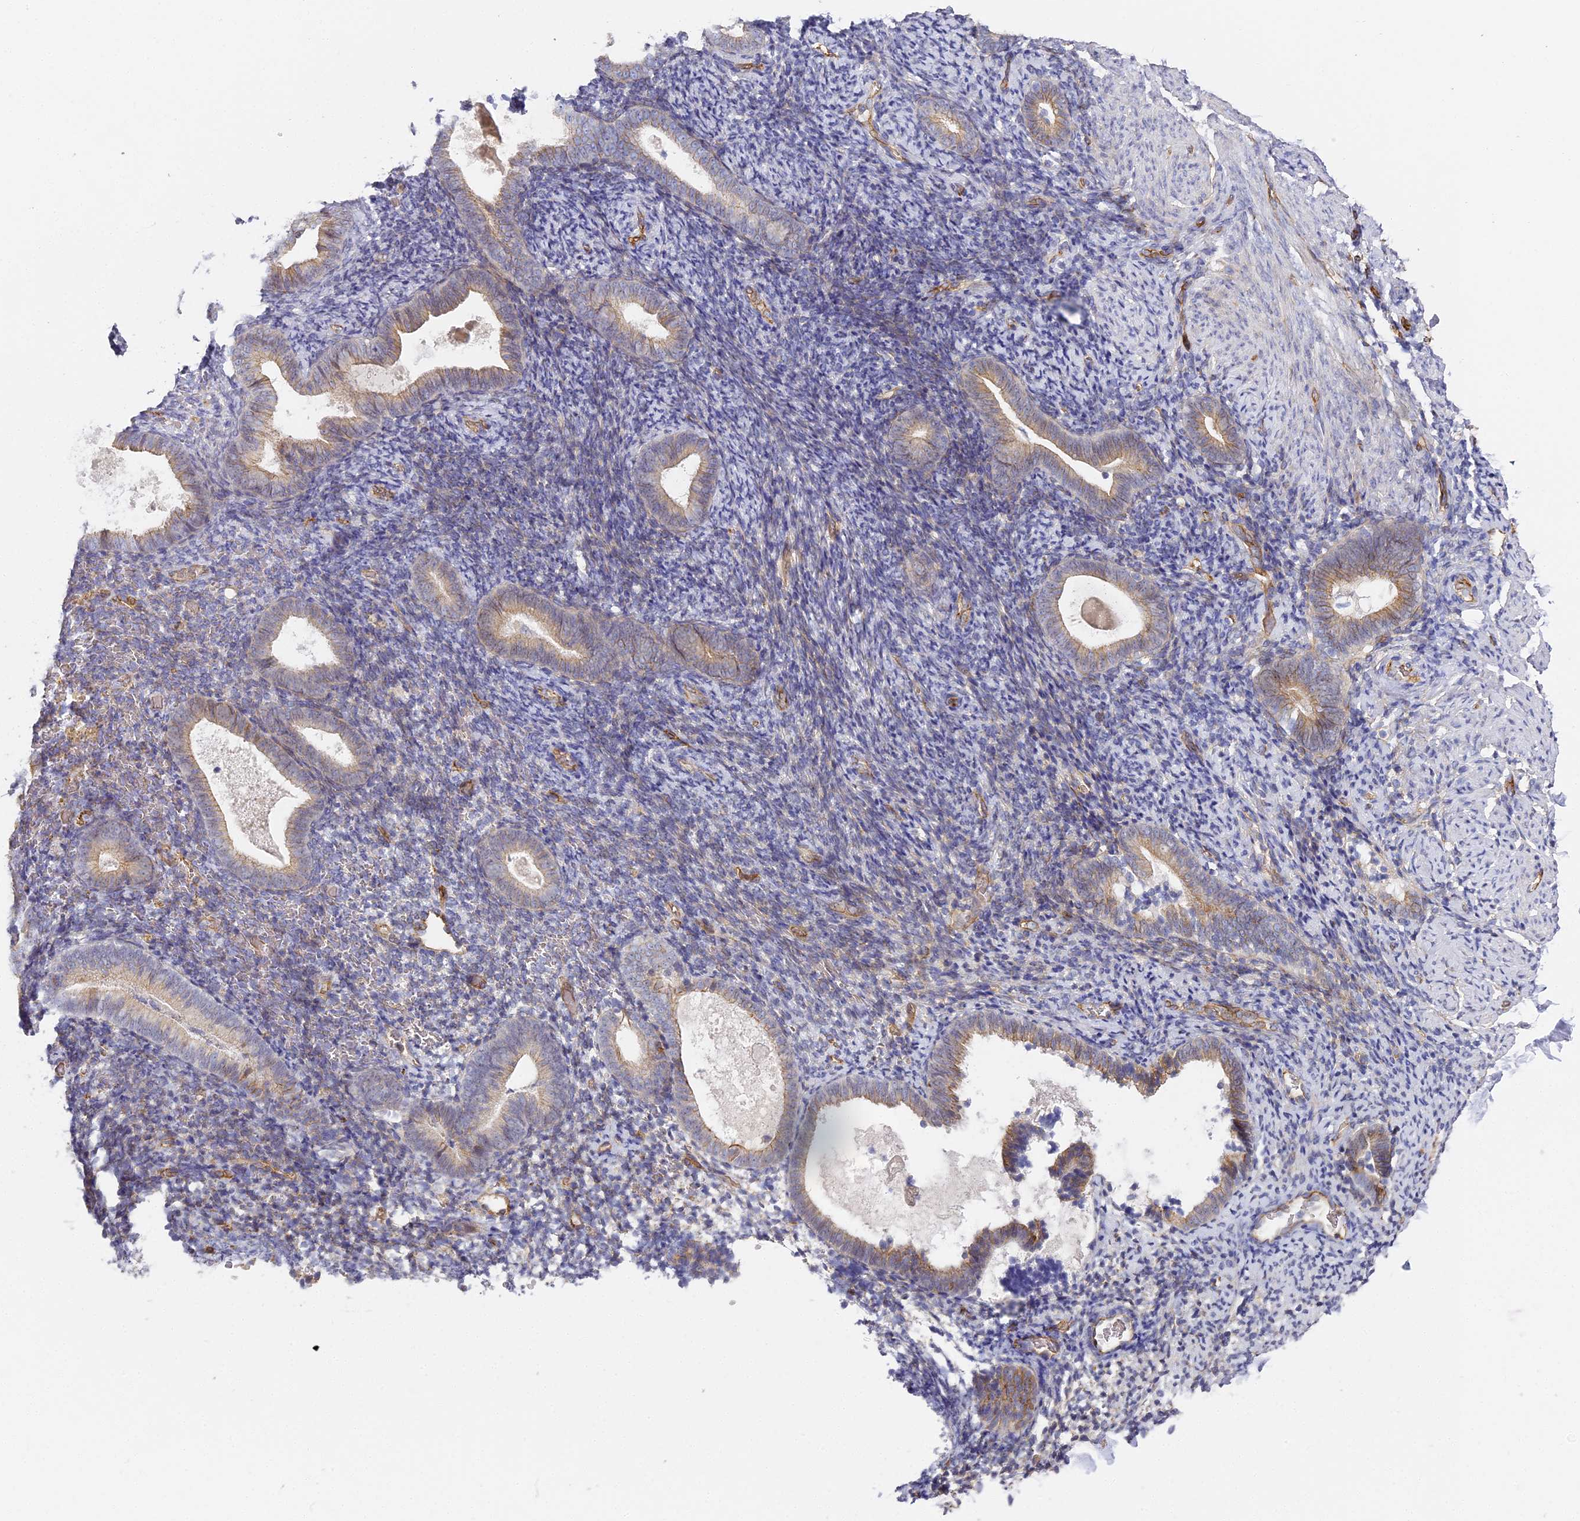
{"staining": {"intensity": "negative", "quantity": "none", "location": "none"}, "tissue": "endometrium", "cell_type": "Cells in endometrial stroma", "image_type": "normal", "snomed": [{"axis": "morphology", "description": "Normal tissue, NOS"}, {"axis": "topography", "description": "Endometrium"}], "caption": "DAB immunohistochemical staining of unremarkable endometrium displays no significant expression in cells in endometrial stroma.", "gene": "CCDC30", "patient": {"sex": "female", "age": 51}}